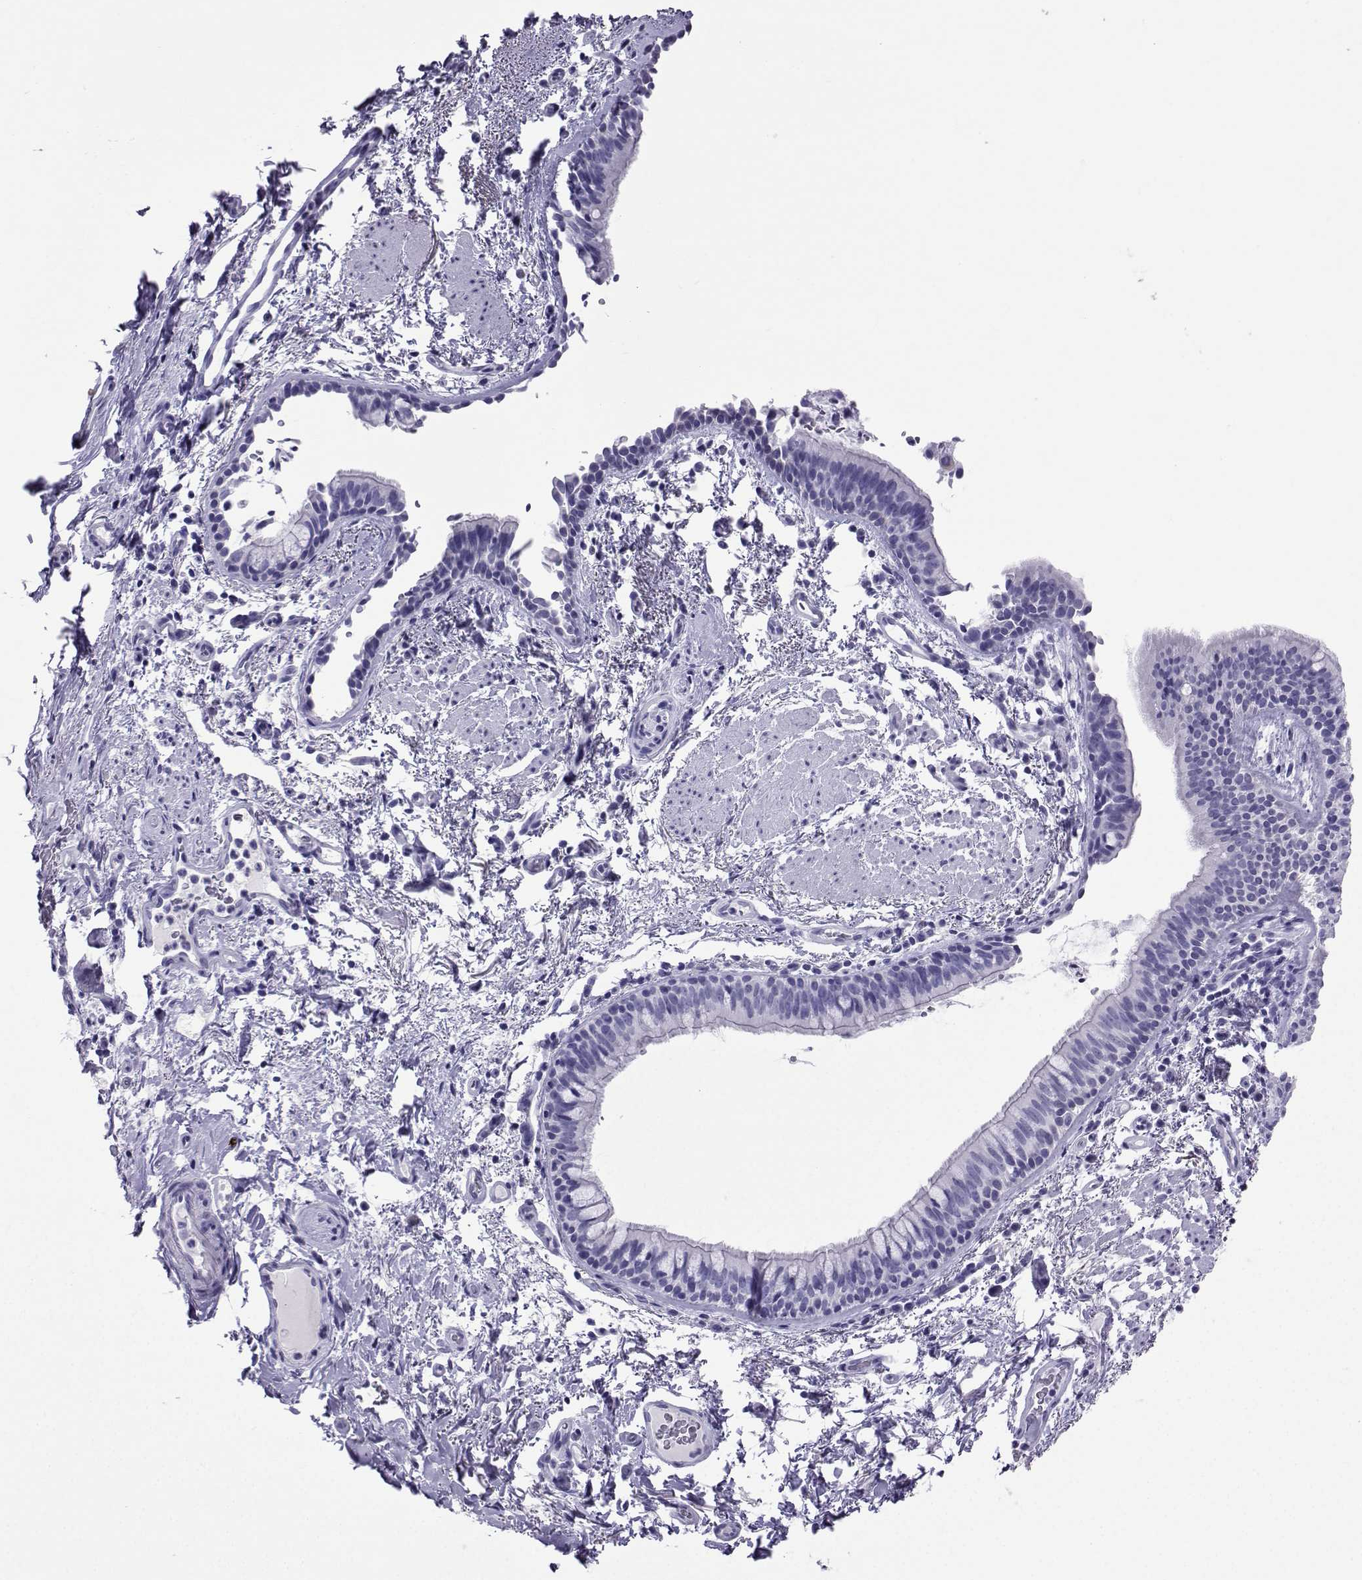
{"staining": {"intensity": "negative", "quantity": "none", "location": "none"}, "tissue": "bronchus", "cell_type": "Respiratory epithelial cells", "image_type": "normal", "snomed": [{"axis": "morphology", "description": "Normal tissue, NOS"}, {"axis": "topography", "description": "Bronchus"}], "caption": "This is a micrograph of immunohistochemistry (IHC) staining of unremarkable bronchus, which shows no staining in respiratory epithelial cells. The staining is performed using DAB (3,3'-diaminobenzidine) brown chromogen with nuclei counter-stained in using hematoxylin.", "gene": "LORICRIN", "patient": {"sex": "female", "age": 64}}